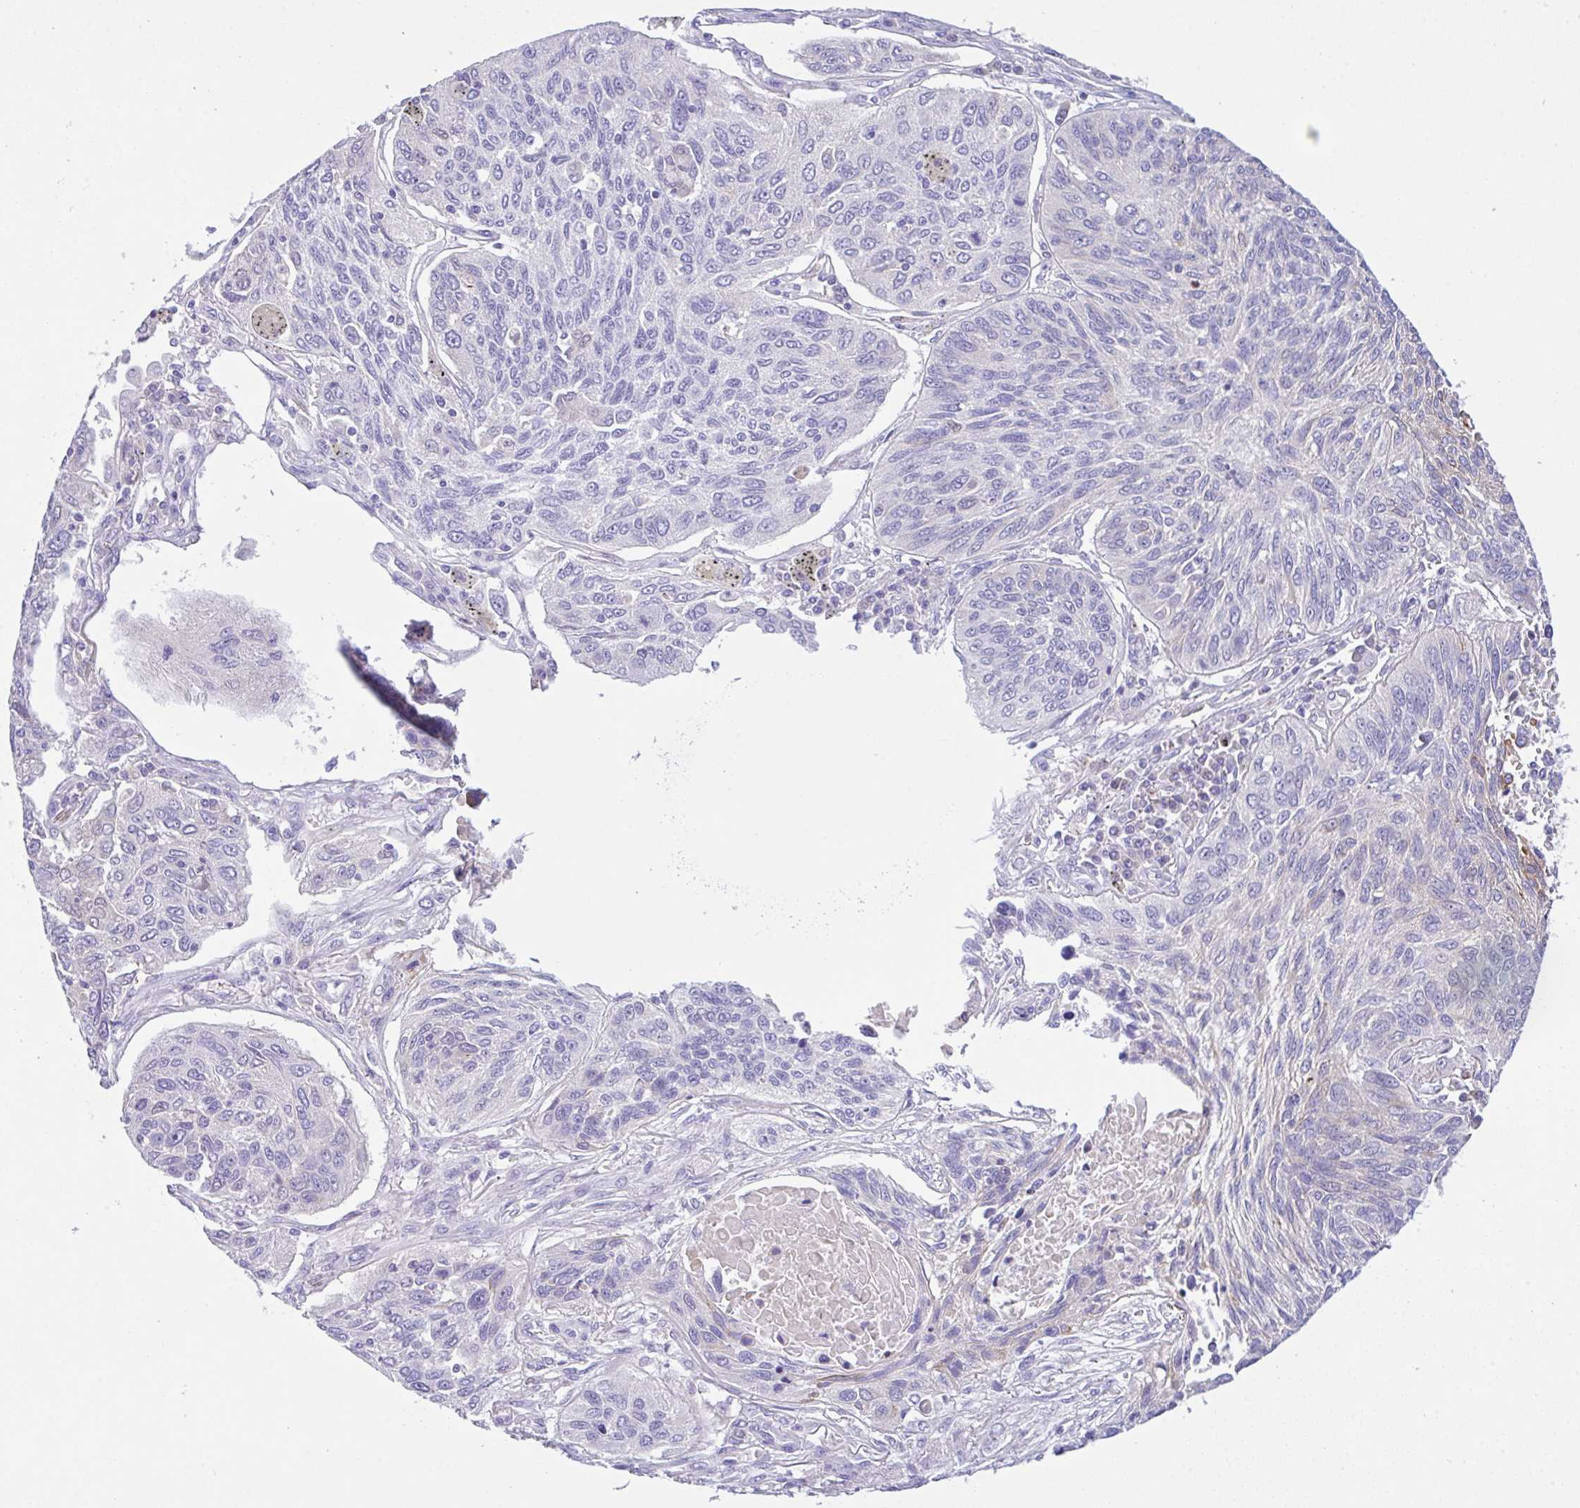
{"staining": {"intensity": "negative", "quantity": "none", "location": "none"}, "tissue": "lung cancer", "cell_type": "Tumor cells", "image_type": "cancer", "snomed": [{"axis": "morphology", "description": "Squamous cell carcinoma, NOS"}, {"axis": "topography", "description": "Lung"}], "caption": "An immunohistochemistry histopathology image of squamous cell carcinoma (lung) is shown. There is no staining in tumor cells of squamous cell carcinoma (lung).", "gene": "FBXL20", "patient": {"sex": "female", "age": 66}}